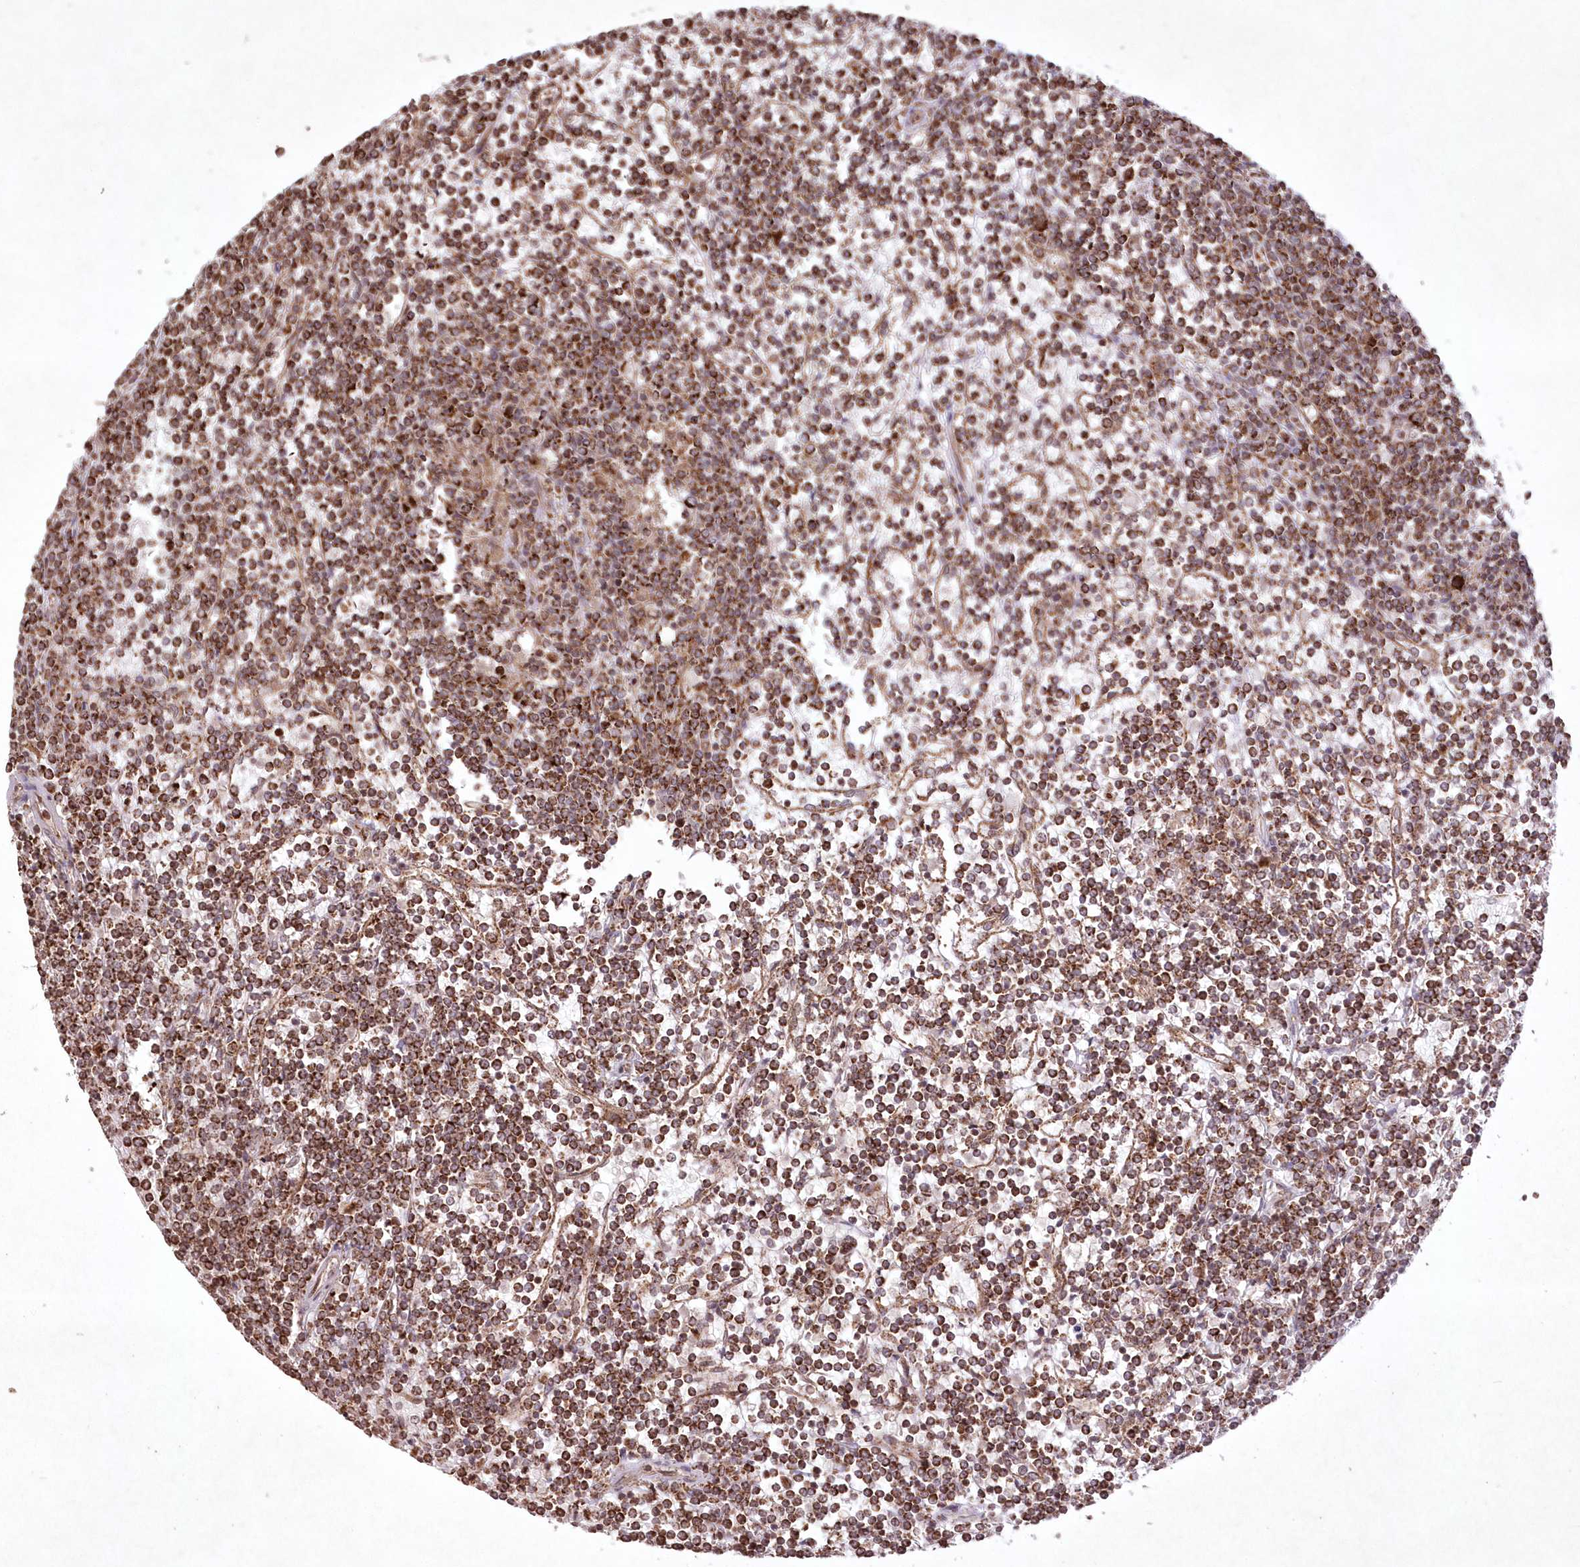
{"staining": {"intensity": "strong", "quantity": ">75%", "location": "cytoplasmic/membranous"}, "tissue": "lymphoma", "cell_type": "Tumor cells", "image_type": "cancer", "snomed": [{"axis": "morphology", "description": "Malignant lymphoma, non-Hodgkin's type, Low grade"}, {"axis": "topography", "description": "Spleen"}], "caption": "Protein expression analysis of lymphoma reveals strong cytoplasmic/membranous positivity in approximately >75% of tumor cells.", "gene": "LRPPRC", "patient": {"sex": "female", "age": 19}}